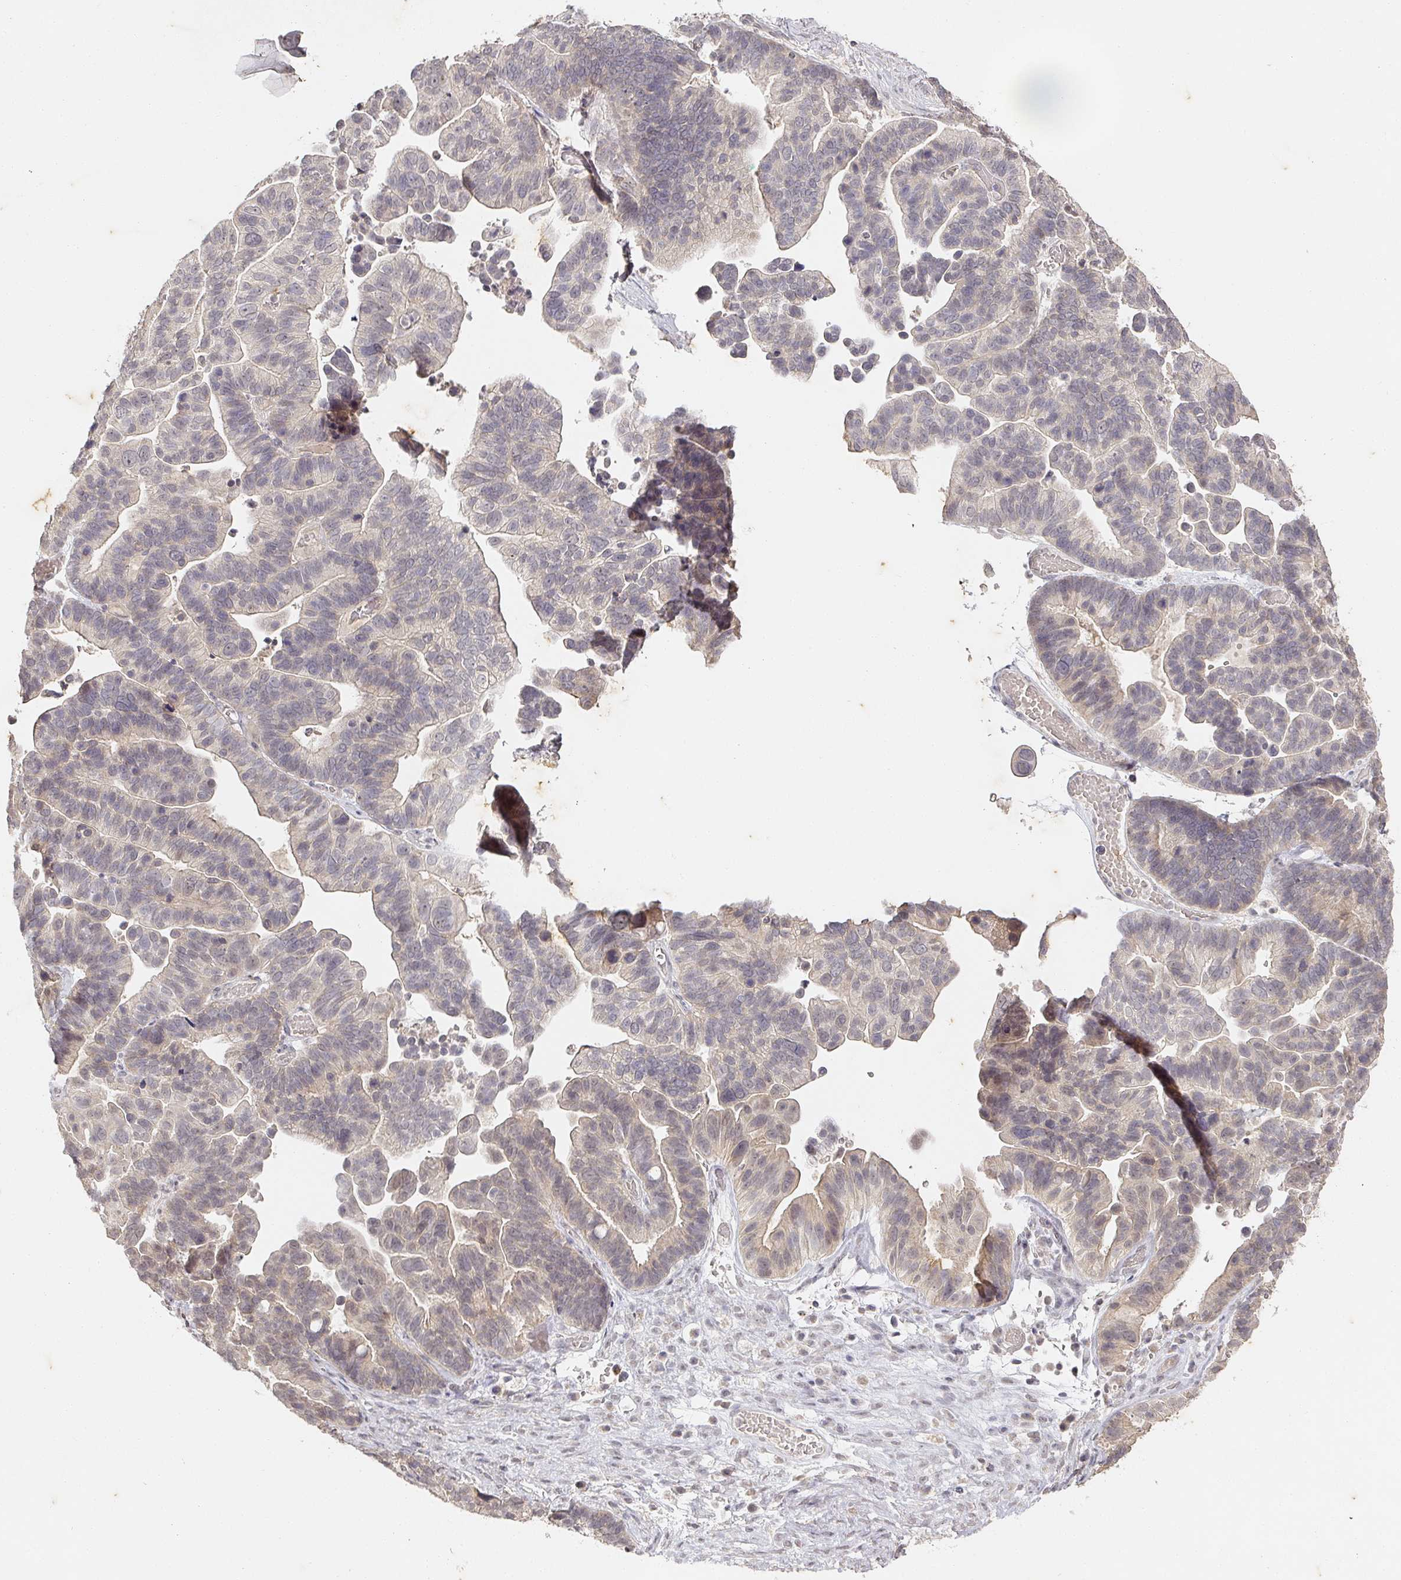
{"staining": {"intensity": "negative", "quantity": "none", "location": "none"}, "tissue": "ovarian cancer", "cell_type": "Tumor cells", "image_type": "cancer", "snomed": [{"axis": "morphology", "description": "Cystadenocarcinoma, serous, NOS"}, {"axis": "topography", "description": "Ovary"}], "caption": "The photomicrograph shows no significant staining in tumor cells of ovarian cancer.", "gene": "CAPN5", "patient": {"sex": "female", "age": 56}}